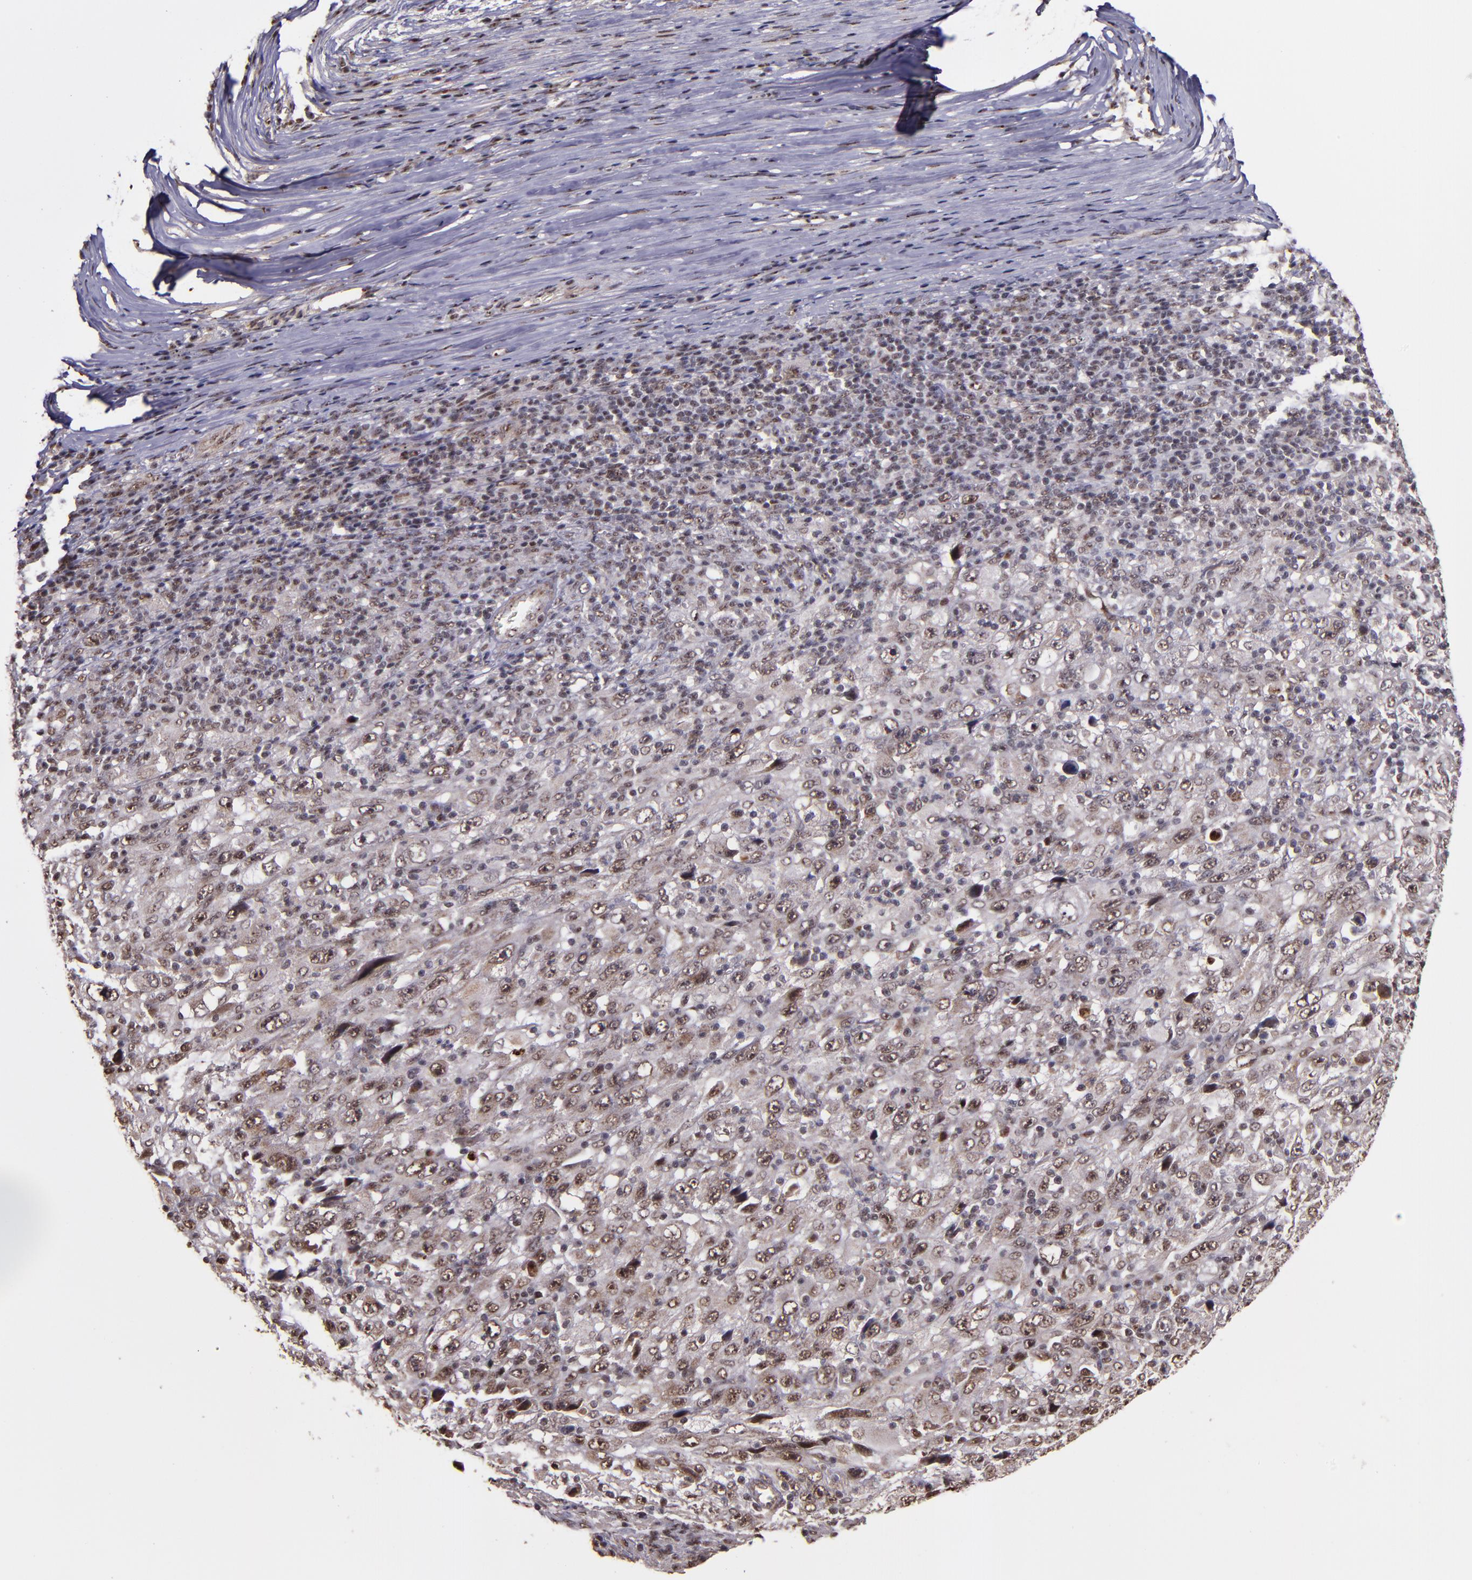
{"staining": {"intensity": "moderate", "quantity": "25%-75%", "location": "cytoplasmic/membranous,nuclear"}, "tissue": "melanoma", "cell_type": "Tumor cells", "image_type": "cancer", "snomed": [{"axis": "morphology", "description": "Malignant melanoma, Metastatic site"}, {"axis": "topography", "description": "Skin"}], "caption": "A high-resolution image shows IHC staining of melanoma, which displays moderate cytoplasmic/membranous and nuclear expression in about 25%-75% of tumor cells.", "gene": "CECR2", "patient": {"sex": "female", "age": 56}}